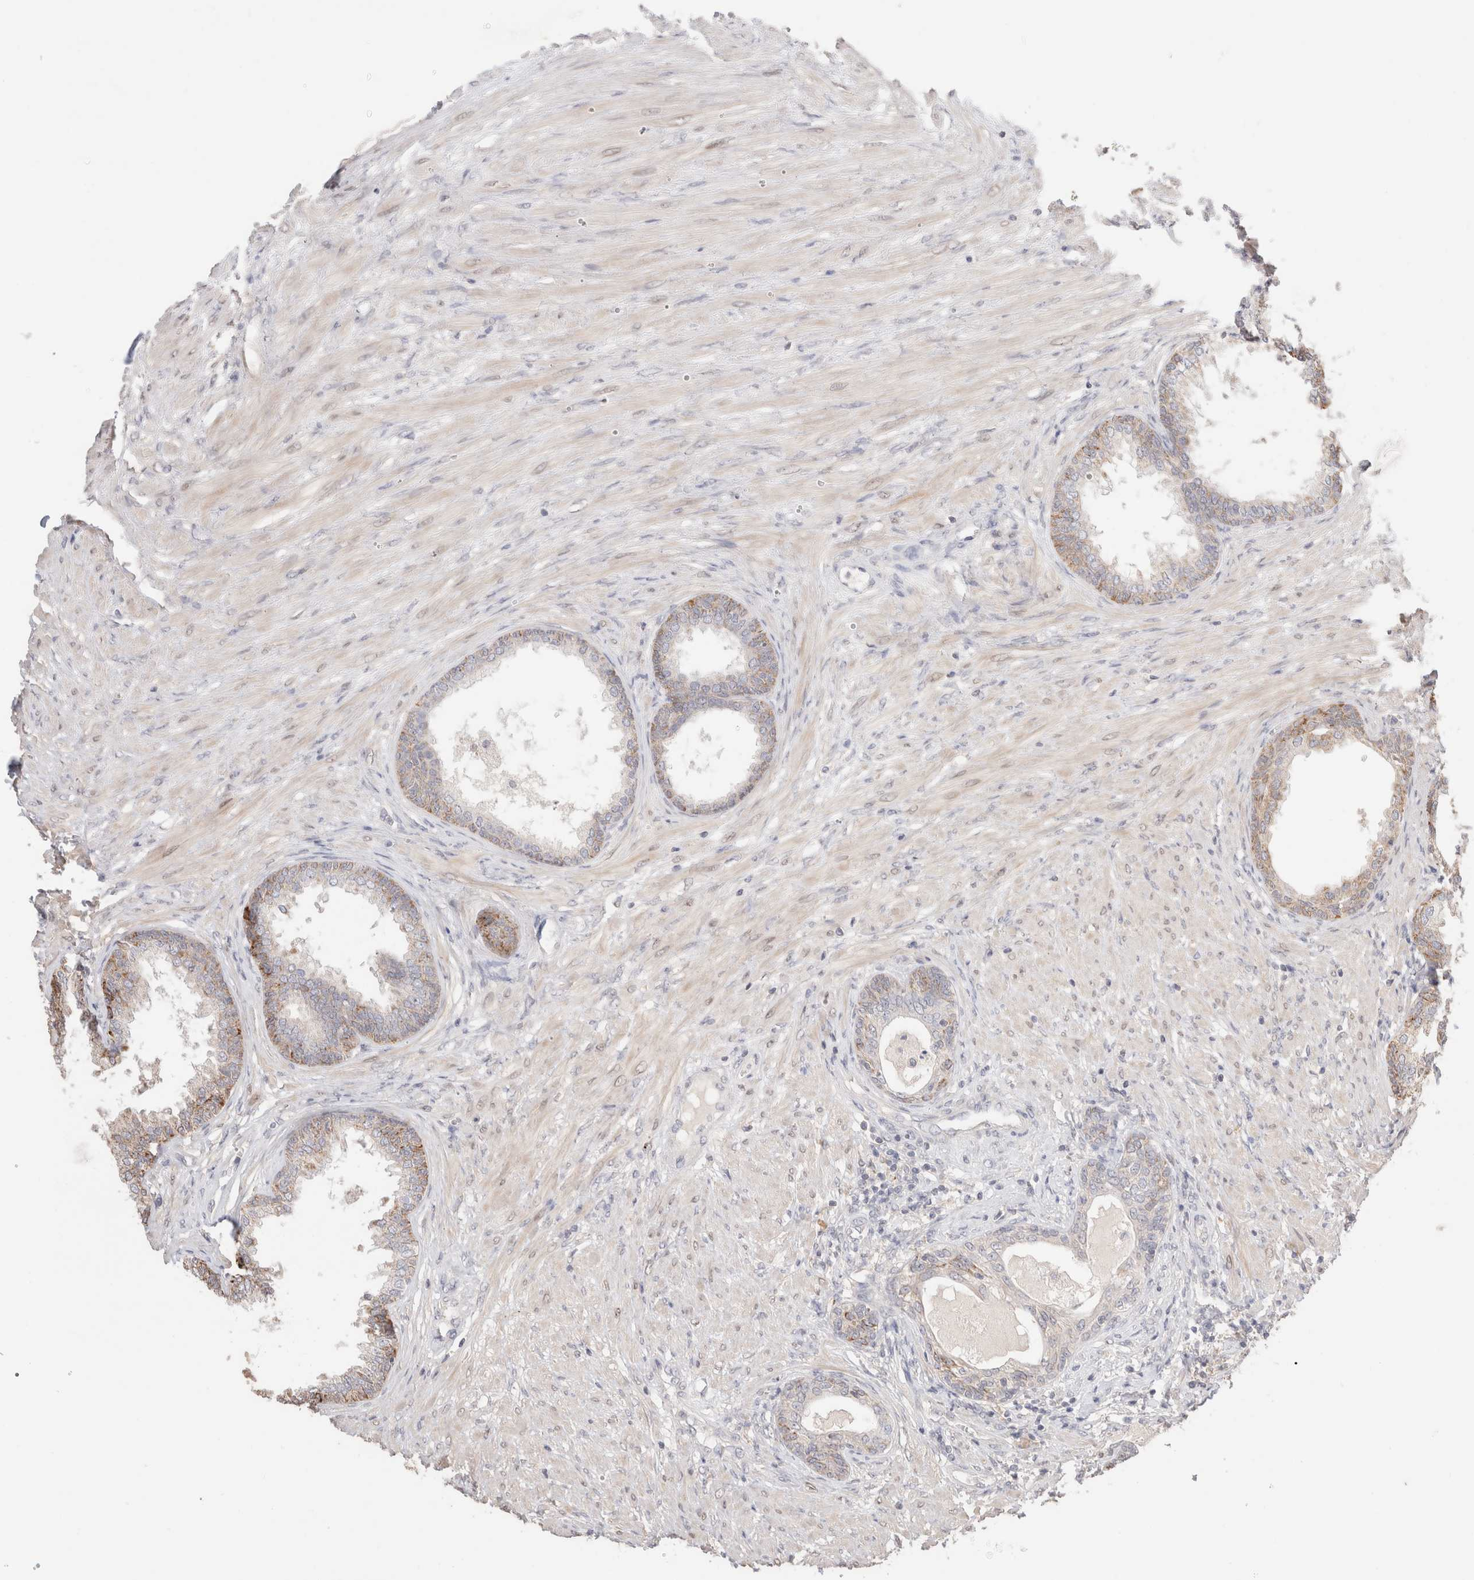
{"staining": {"intensity": "moderate", "quantity": "25%-75%", "location": "cytoplasmic/membranous"}, "tissue": "prostate", "cell_type": "Glandular cells", "image_type": "normal", "snomed": [{"axis": "morphology", "description": "Normal tissue, NOS"}, {"axis": "topography", "description": "Prostate"}], "caption": "The histopathology image displays immunohistochemical staining of benign prostate. There is moderate cytoplasmic/membranous positivity is present in approximately 25%-75% of glandular cells.", "gene": "TRIM41", "patient": {"sex": "male", "age": 76}}